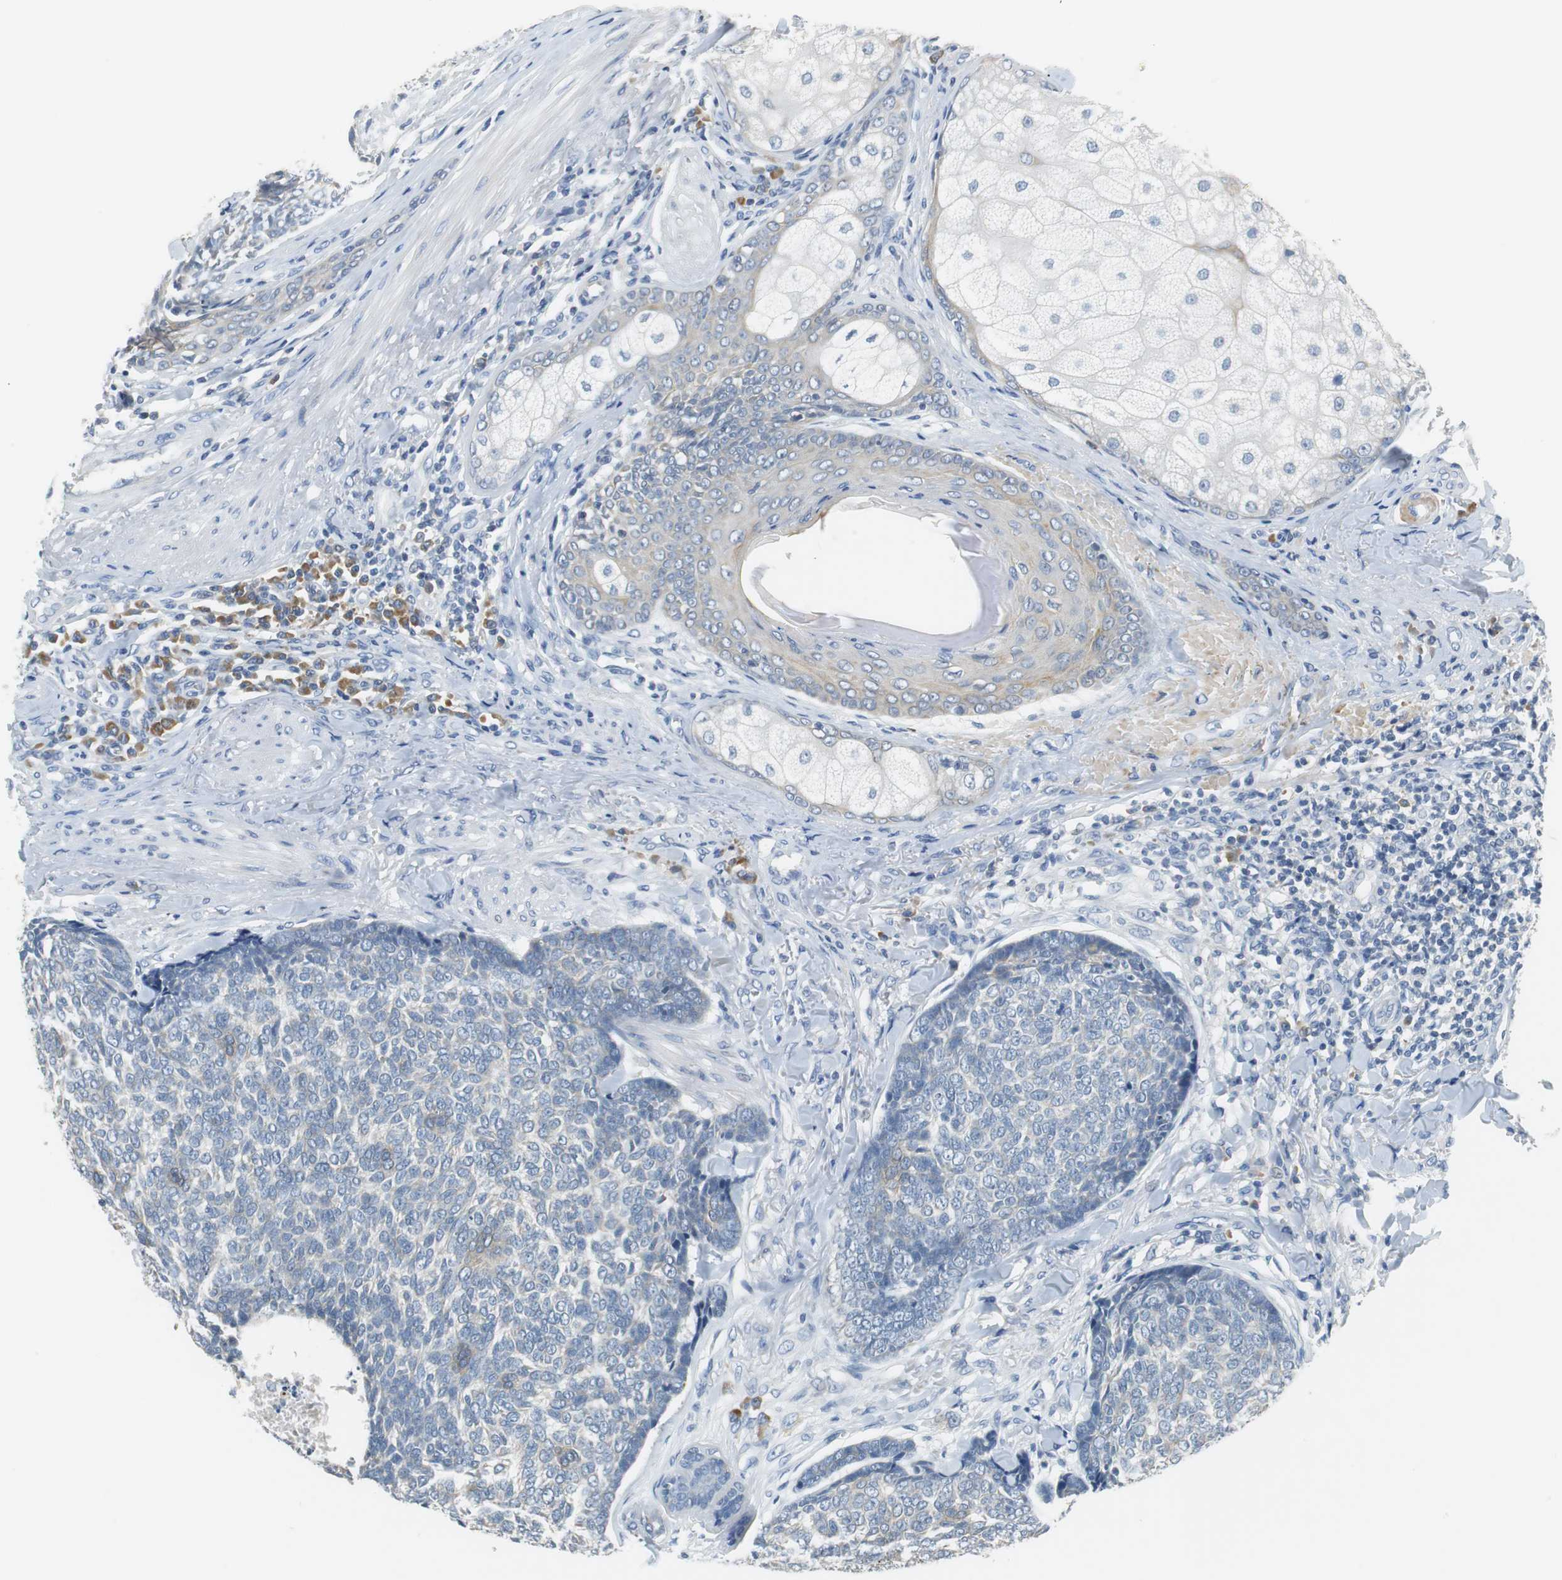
{"staining": {"intensity": "weak", "quantity": "<25%", "location": "cytoplasmic/membranous"}, "tissue": "skin cancer", "cell_type": "Tumor cells", "image_type": "cancer", "snomed": [{"axis": "morphology", "description": "Basal cell carcinoma"}, {"axis": "topography", "description": "Skin"}], "caption": "DAB (3,3'-diaminobenzidine) immunohistochemical staining of human skin basal cell carcinoma demonstrates no significant expression in tumor cells.", "gene": "GLCCI1", "patient": {"sex": "male", "age": 84}}